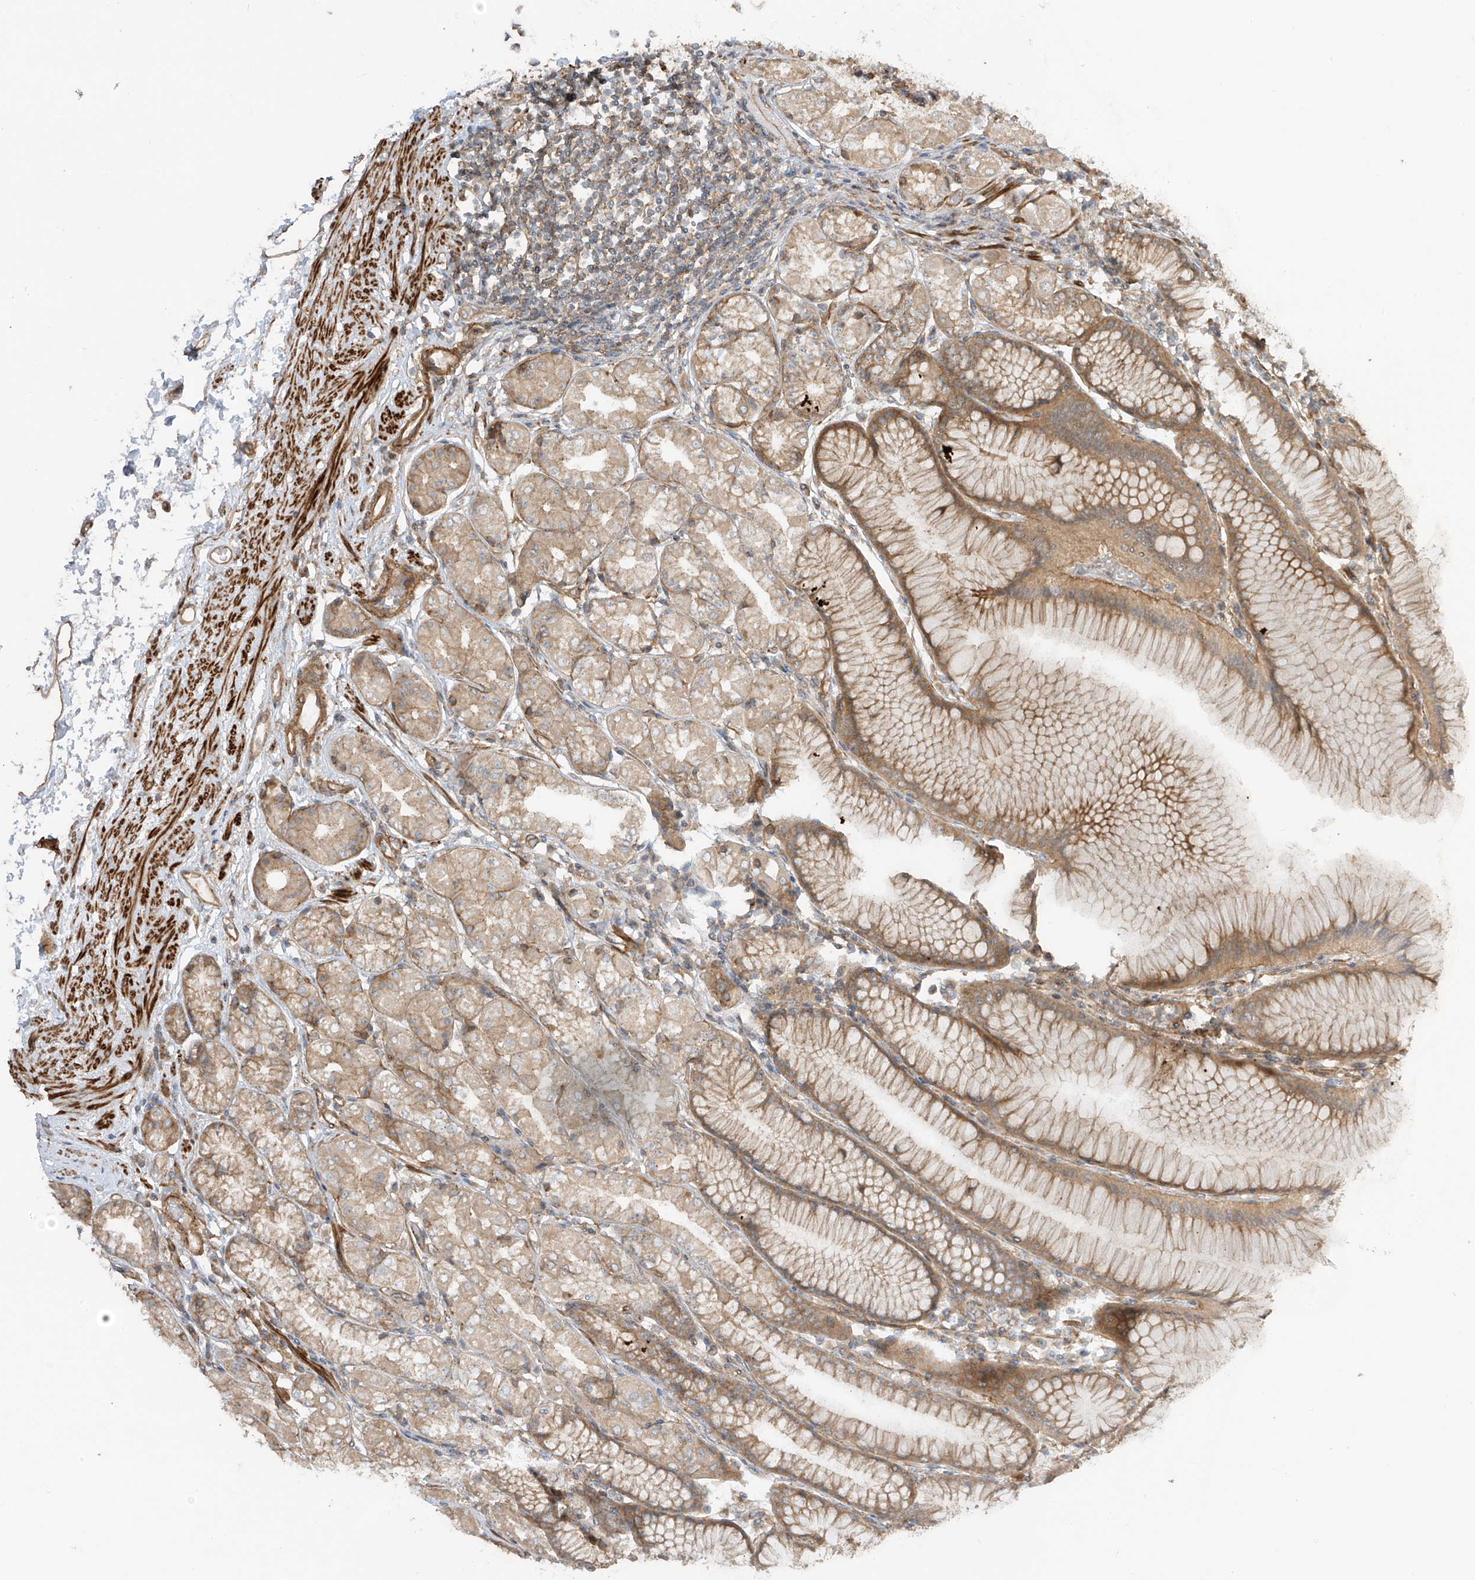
{"staining": {"intensity": "moderate", "quantity": ">75%", "location": "cytoplasmic/membranous"}, "tissue": "stomach", "cell_type": "Glandular cells", "image_type": "normal", "snomed": [{"axis": "morphology", "description": "Normal tissue, NOS"}, {"axis": "topography", "description": "Stomach"}], "caption": "Benign stomach was stained to show a protein in brown. There is medium levels of moderate cytoplasmic/membranous staining in approximately >75% of glandular cells.", "gene": "ENTR1", "patient": {"sex": "female", "age": 57}}